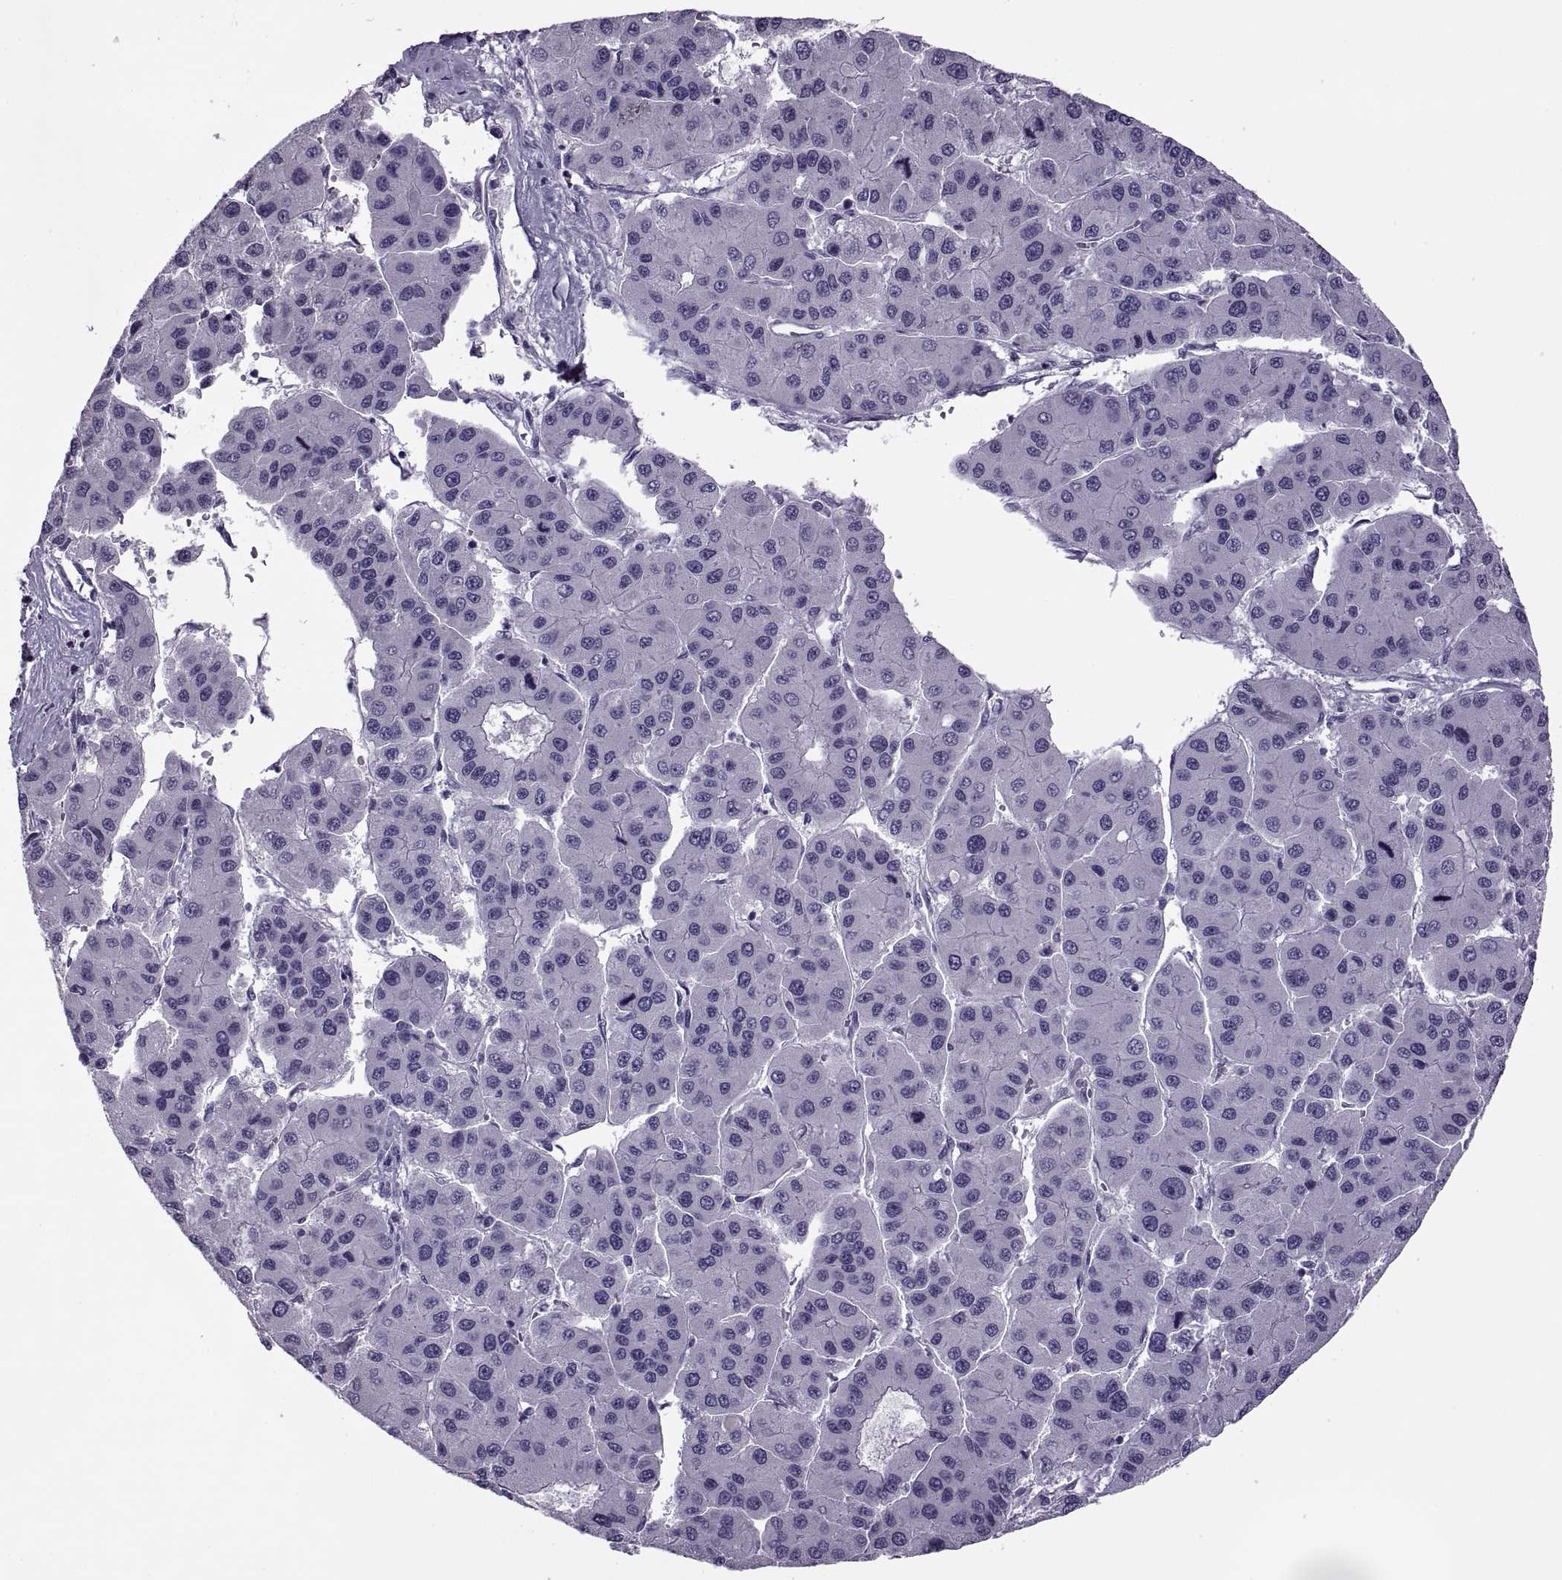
{"staining": {"intensity": "negative", "quantity": "none", "location": "none"}, "tissue": "liver cancer", "cell_type": "Tumor cells", "image_type": "cancer", "snomed": [{"axis": "morphology", "description": "Carcinoma, Hepatocellular, NOS"}, {"axis": "topography", "description": "Liver"}], "caption": "This is a image of IHC staining of liver hepatocellular carcinoma, which shows no positivity in tumor cells. The staining is performed using DAB (3,3'-diaminobenzidine) brown chromogen with nuclei counter-stained in using hematoxylin.", "gene": "FAM24A", "patient": {"sex": "male", "age": 73}}